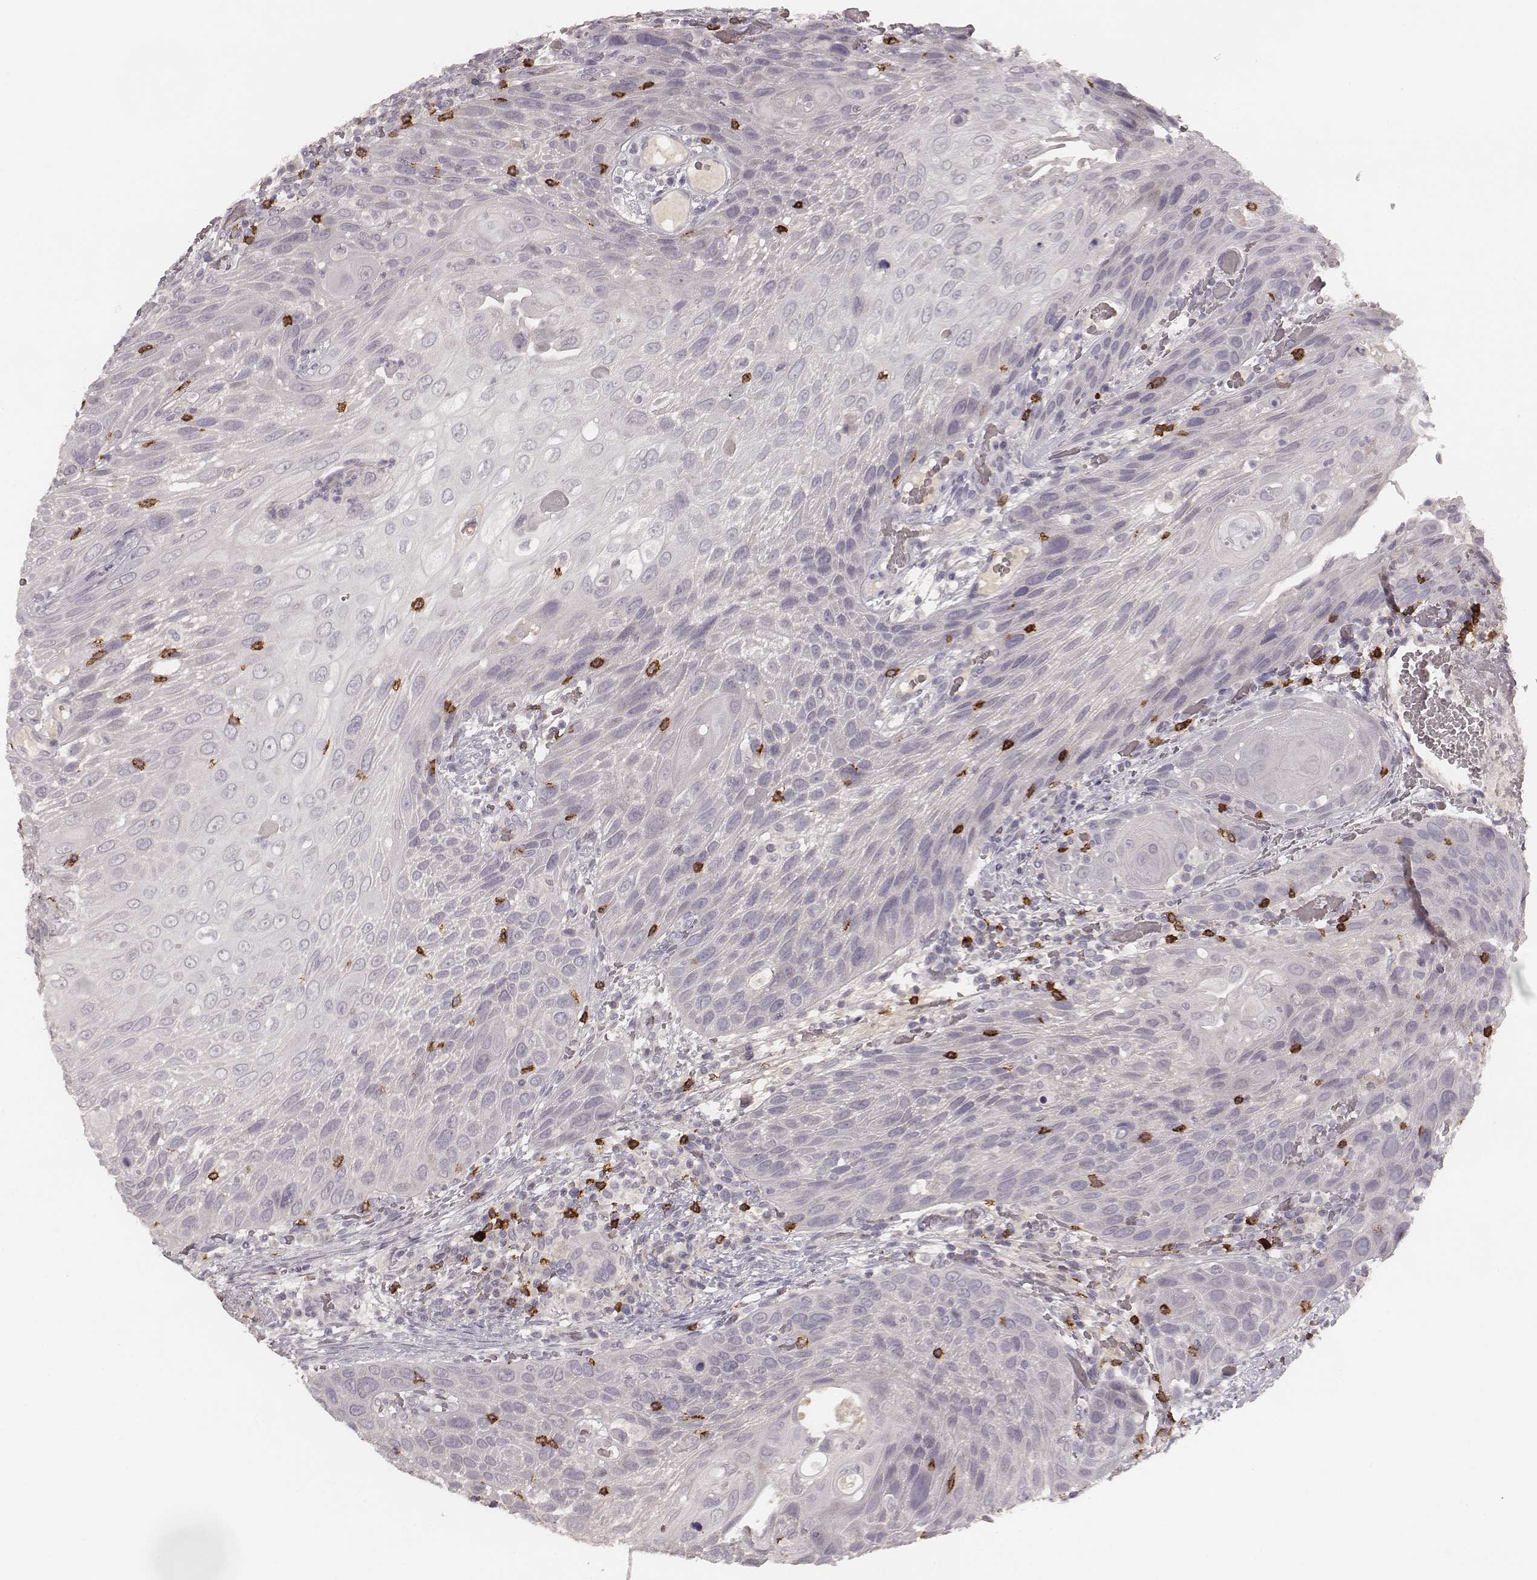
{"staining": {"intensity": "negative", "quantity": "none", "location": "none"}, "tissue": "head and neck cancer", "cell_type": "Tumor cells", "image_type": "cancer", "snomed": [{"axis": "morphology", "description": "Squamous cell carcinoma, NOS"}, {"axis": "topography", "description": "Head-Neck"}], "caption": "High power microscopy photomicrograph of an IHC image of head and neck cancer (squamous cell carcinoma), revealing no significant staining in tumor cells. The staining was performed using DAB to visualize the protein expression in brown, while the nuclei were stained in blue with hematoxylin (Magnification: 20x).", "gene": "CD8A", "patient": {"sex": "male", "age": 69}}